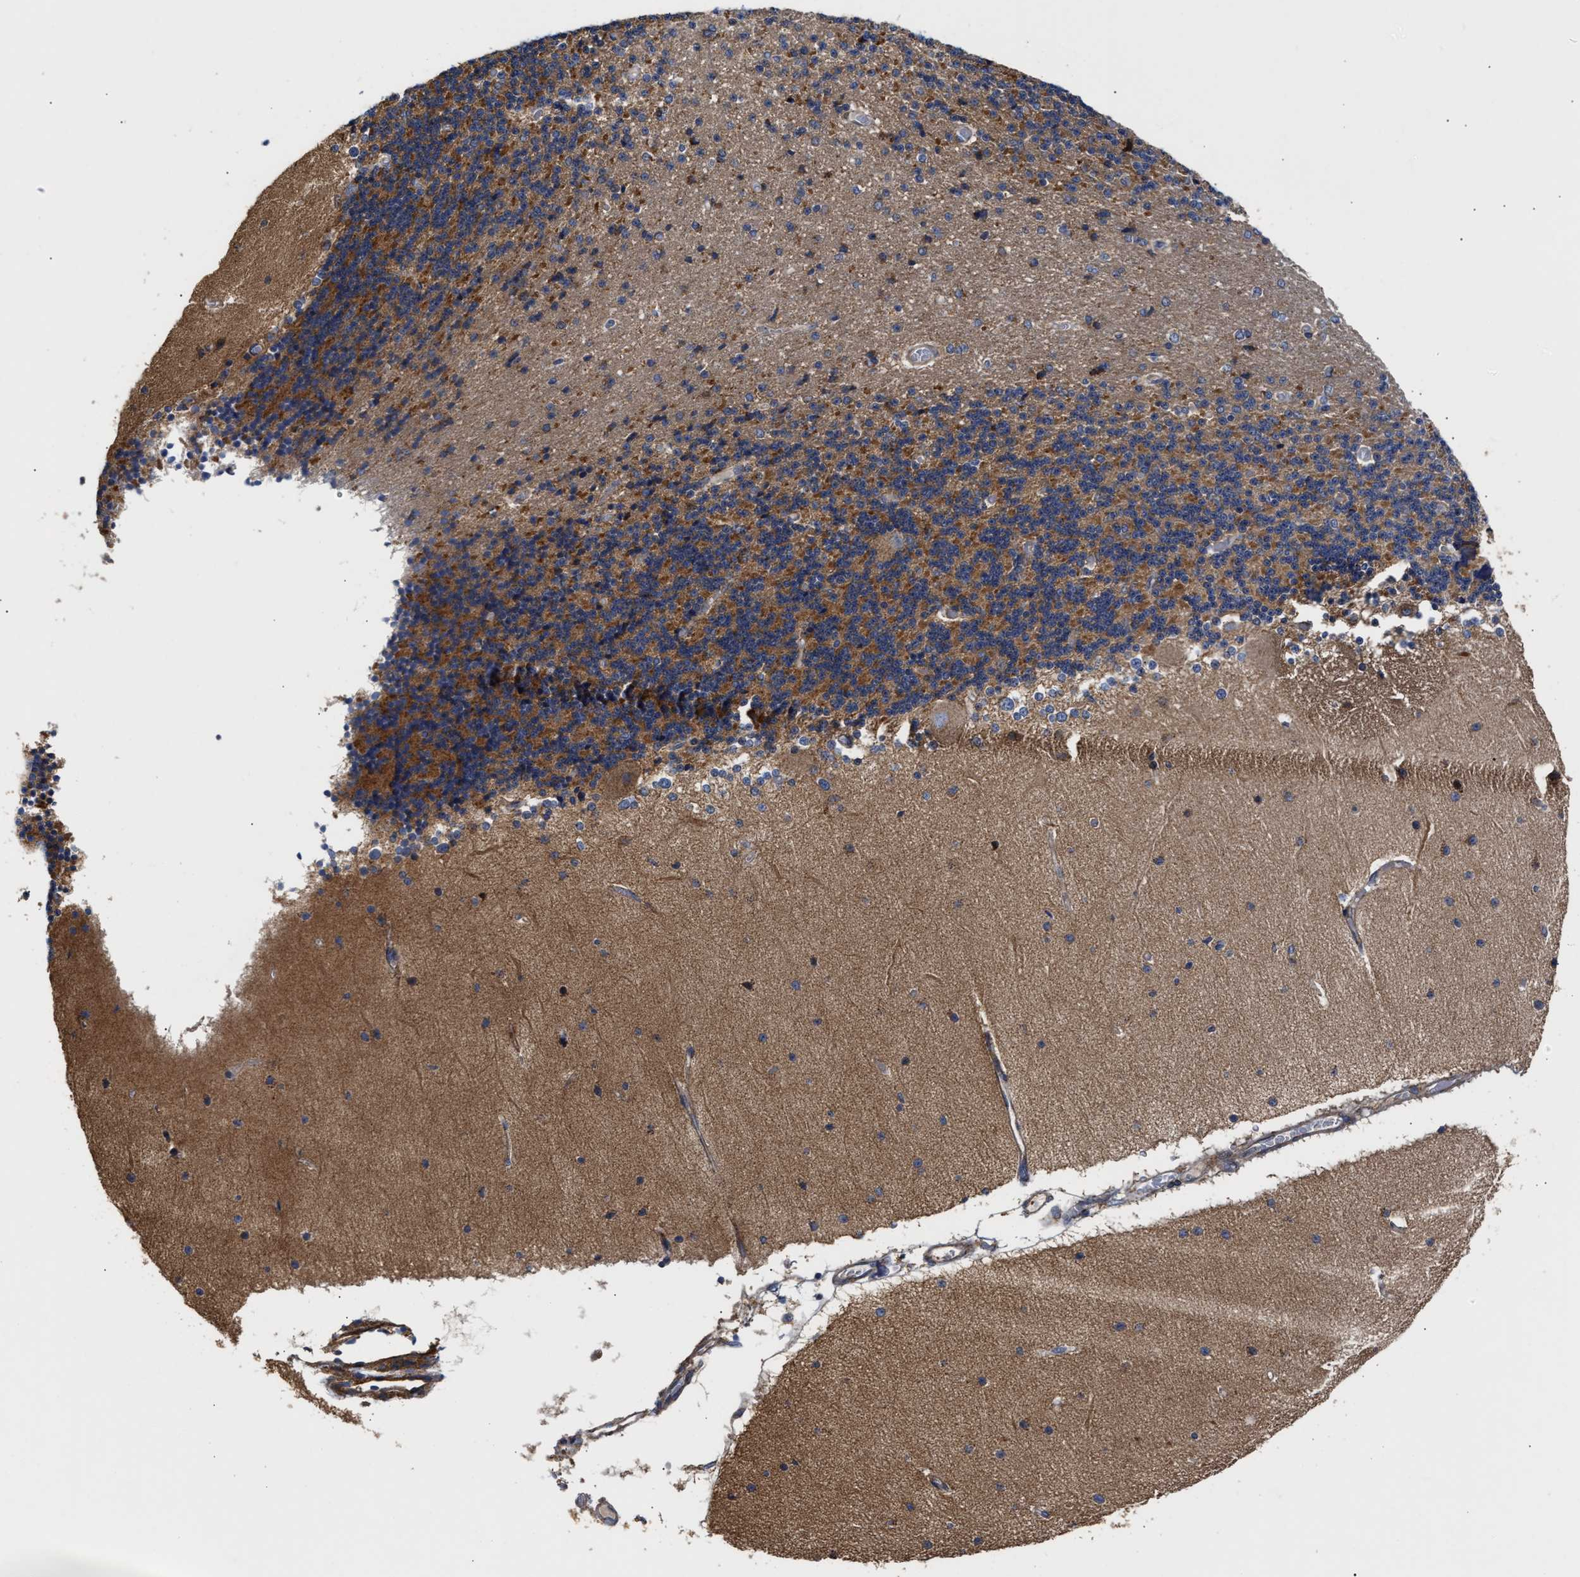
{"staining": {"intensity": "moderate", "quantity": "25%-75%", "location": "cytoplasmic/membranous"}, "tissue": "cerebellum", "cell_type": "Cells in granular layer", "image_type": "normal", "snomed": [{"axis": "morphology", "description": "Normal tissue, NOS"}, {"axis": "topography", "description": "Cerebellum"}], "caption": "A photomicrograph of human cerebellum stained for a protein displays moderate cytoplasmic/membranous brown staining in cells in granular layer. The staining was performed using DAB (3,3'-diaminobenzidine) to visualize the protein expression in brown, while the nuclei were stained in blue with hematoxylin (Magnification: 20x).", "gene": "MALSU1", "patient": {"sex": "female", "age": 54}}